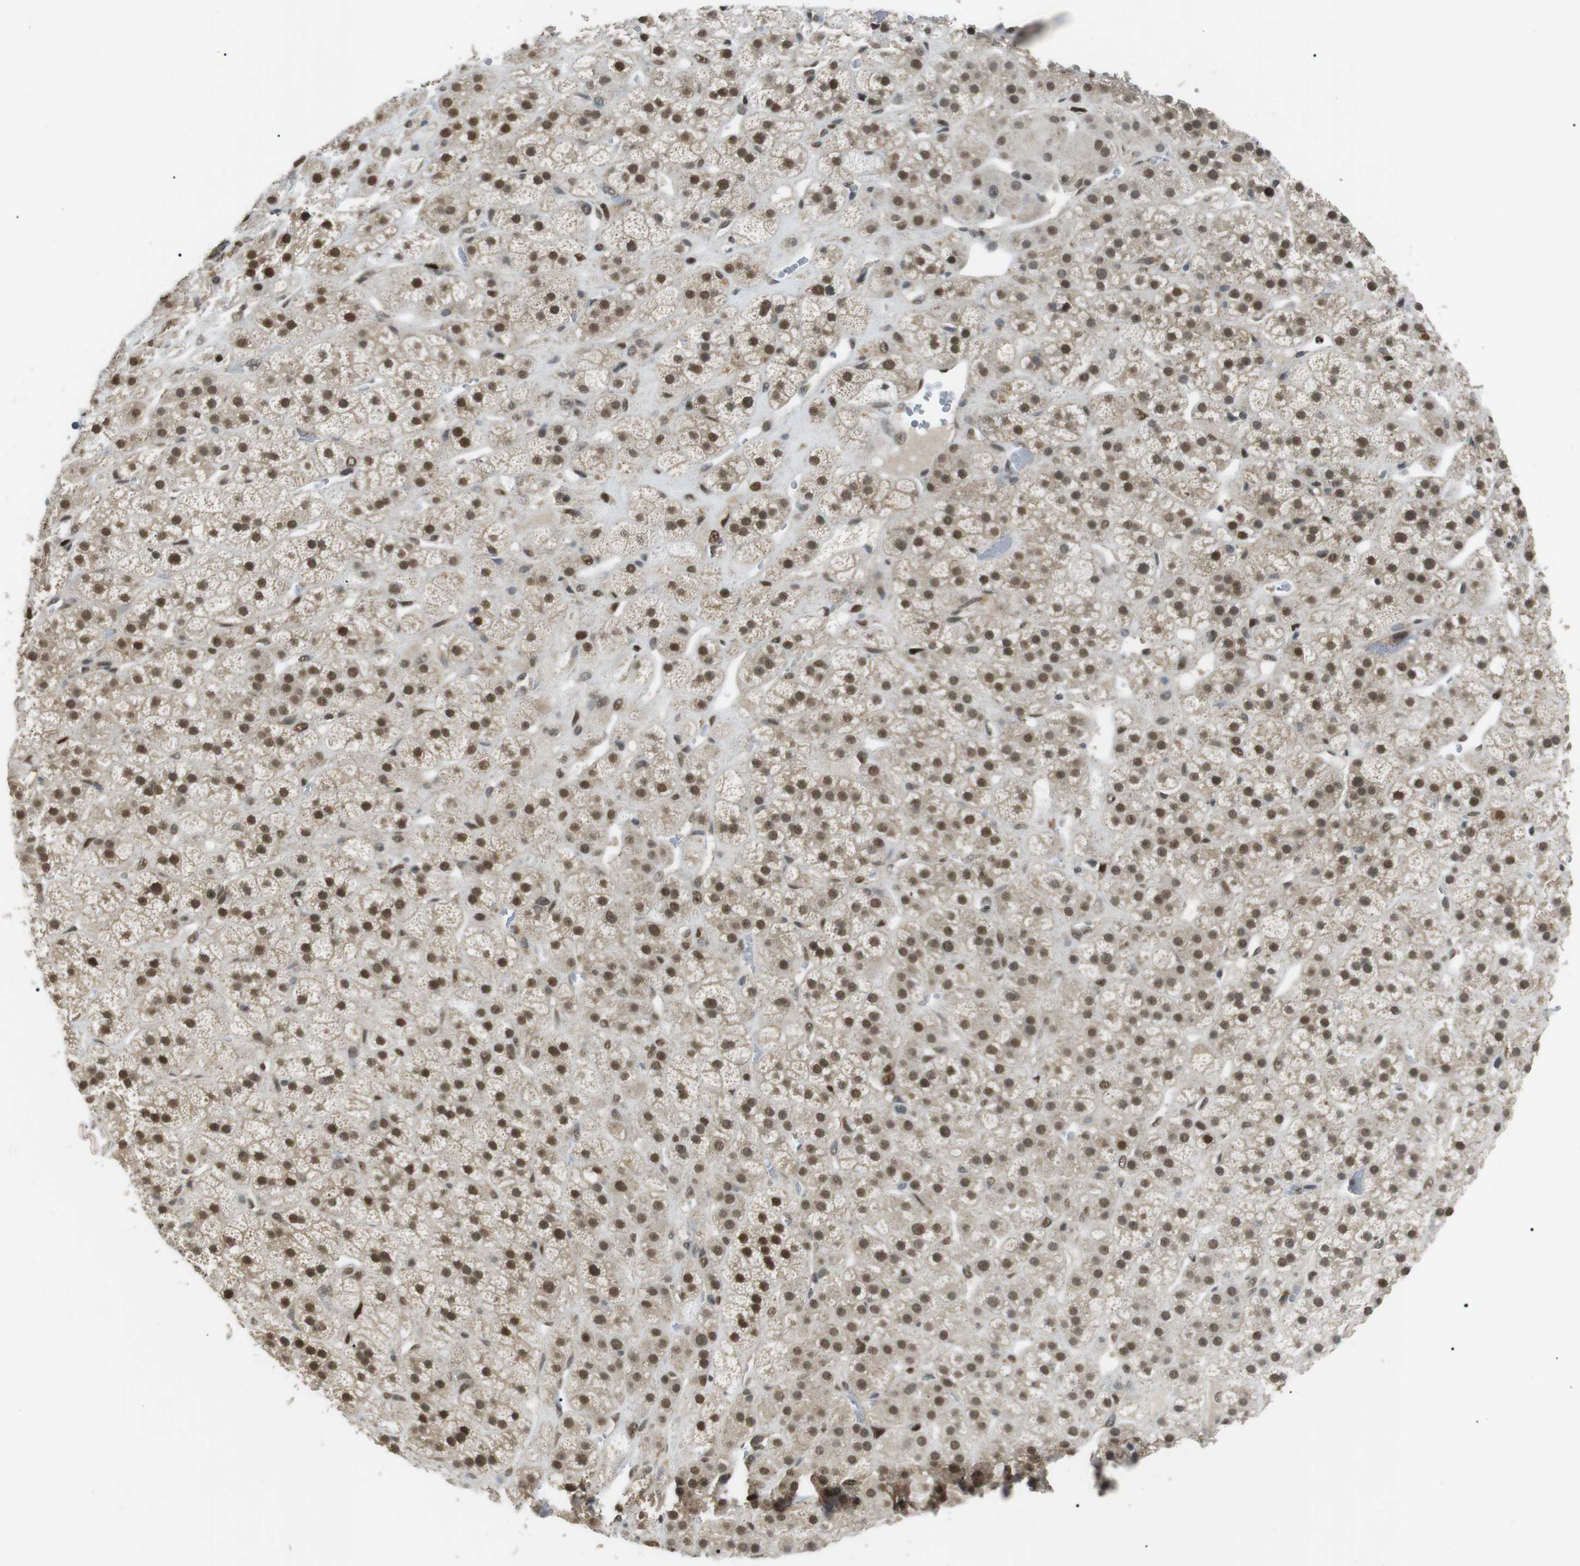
{"staining": {"intensity": "strong", "quantity": ">75%", "location": "cytoplasmic/membranous,nuclear"}, "tissue": "adrenal gland", "cell_type": "Glandular cells", "image_type": "normal", "snomed": [{"axis": "morphology", "description": "Normal tissue, NOS"}, {"axis": "topography", "description": "Adrenal gland"}], "caption": "Immunohistochemical staining of normal human adrenal gland reveals high levels of strong cytoplasmic/membranous,nuclear staining in approximately >75% of glandular cells.", "gene": "ORAI3", "patient": {"sex": "male", "age": 56}}